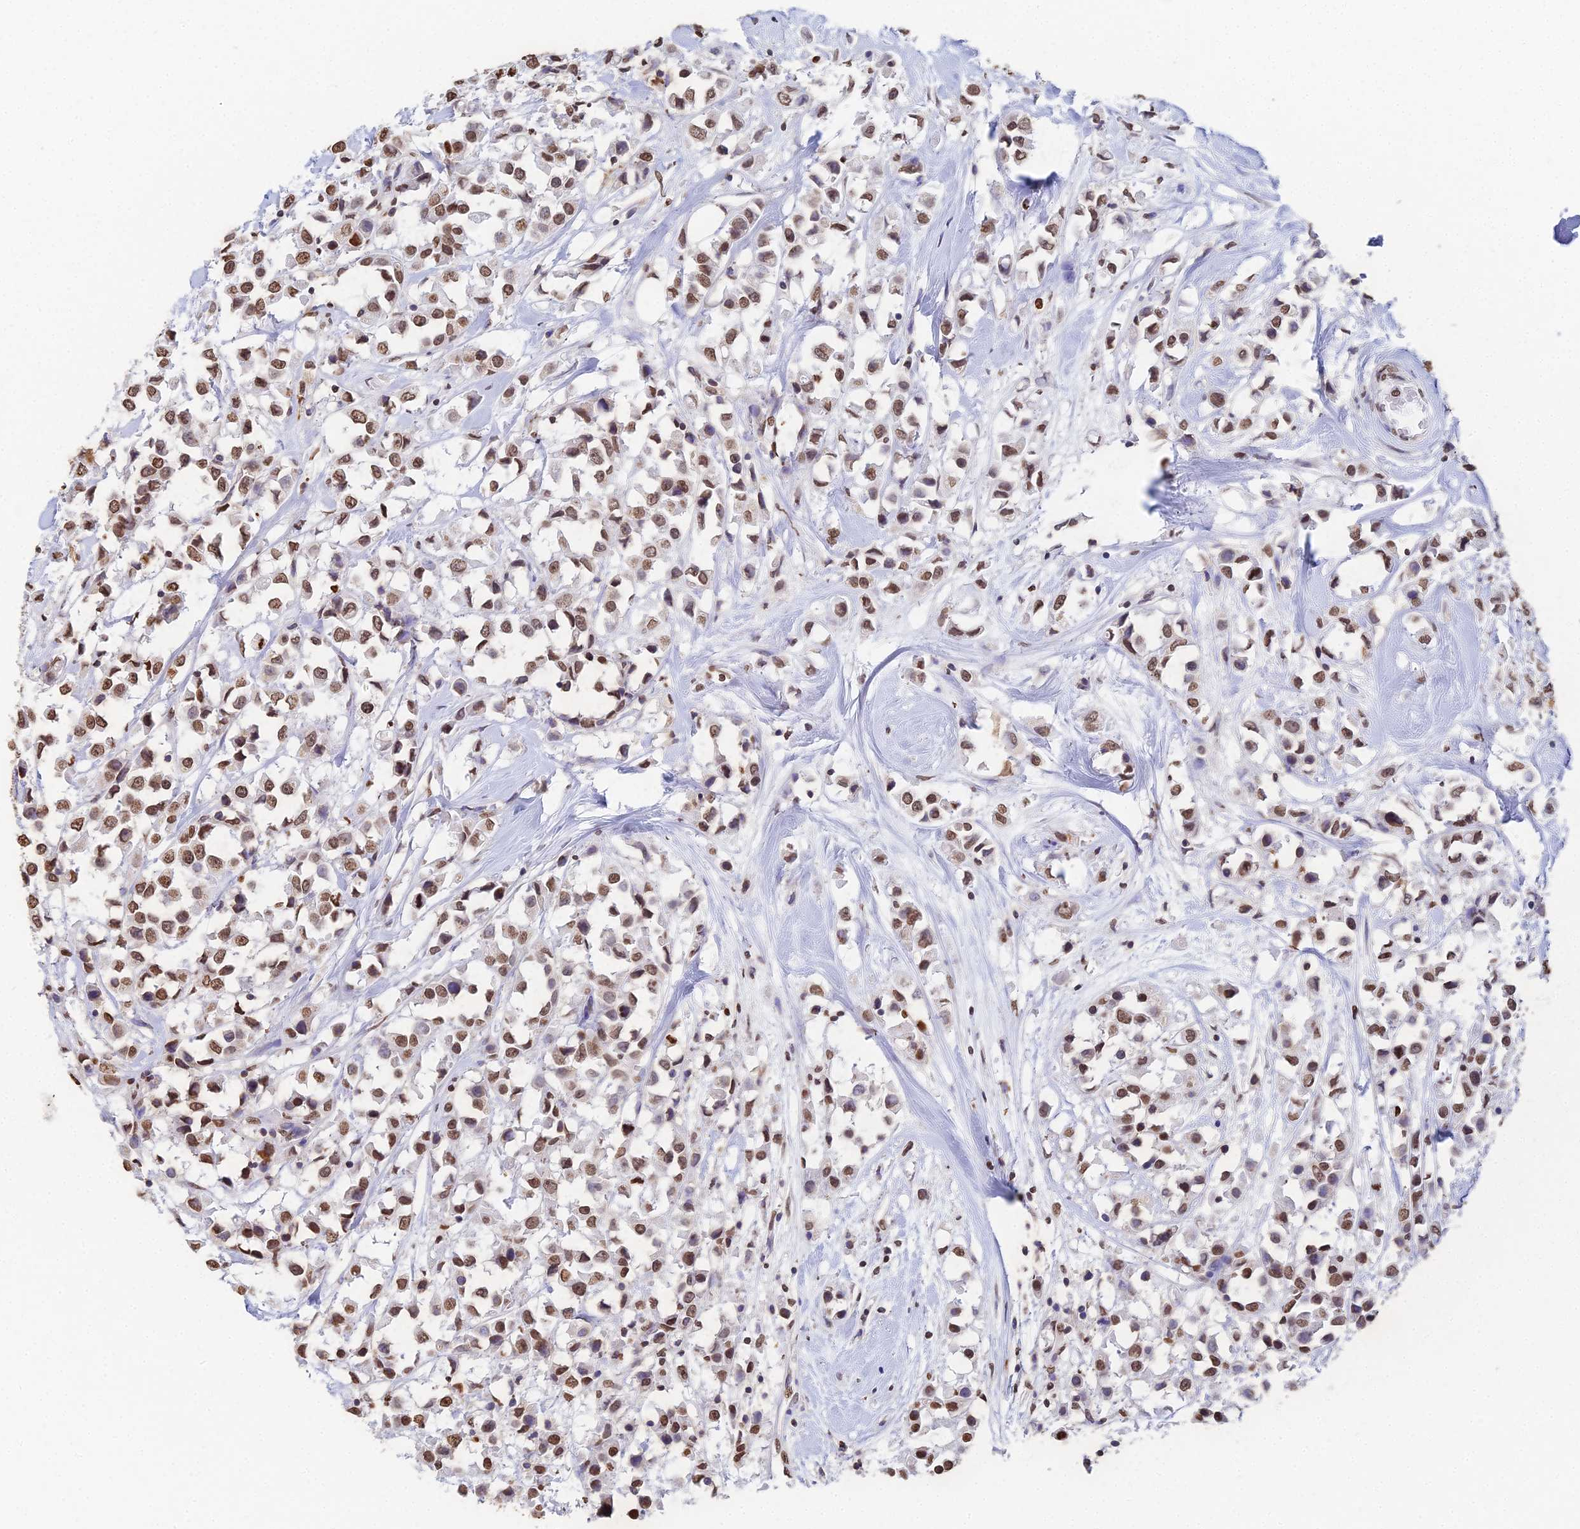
{"staining": {"intensity": "moderate", "quantity": ">75%", "location": "nuclear"}, "tissue": "breast cancer", "cell_type": "Tumor cells", "image_type": "cancer", "snomed": [{"axis": "morphology", "description": "Duct carcinoma"}, {"axis": "topography", "description": "Breast"}], "caption": "This is a histology image of immunohistochemistry staining of breast cancer (invasive ductal carcinoma), which shows moderate expression in the nuclear of tumor cells.", "gene": "GBP3", "patient": {"sex": "female", "age": 61}}